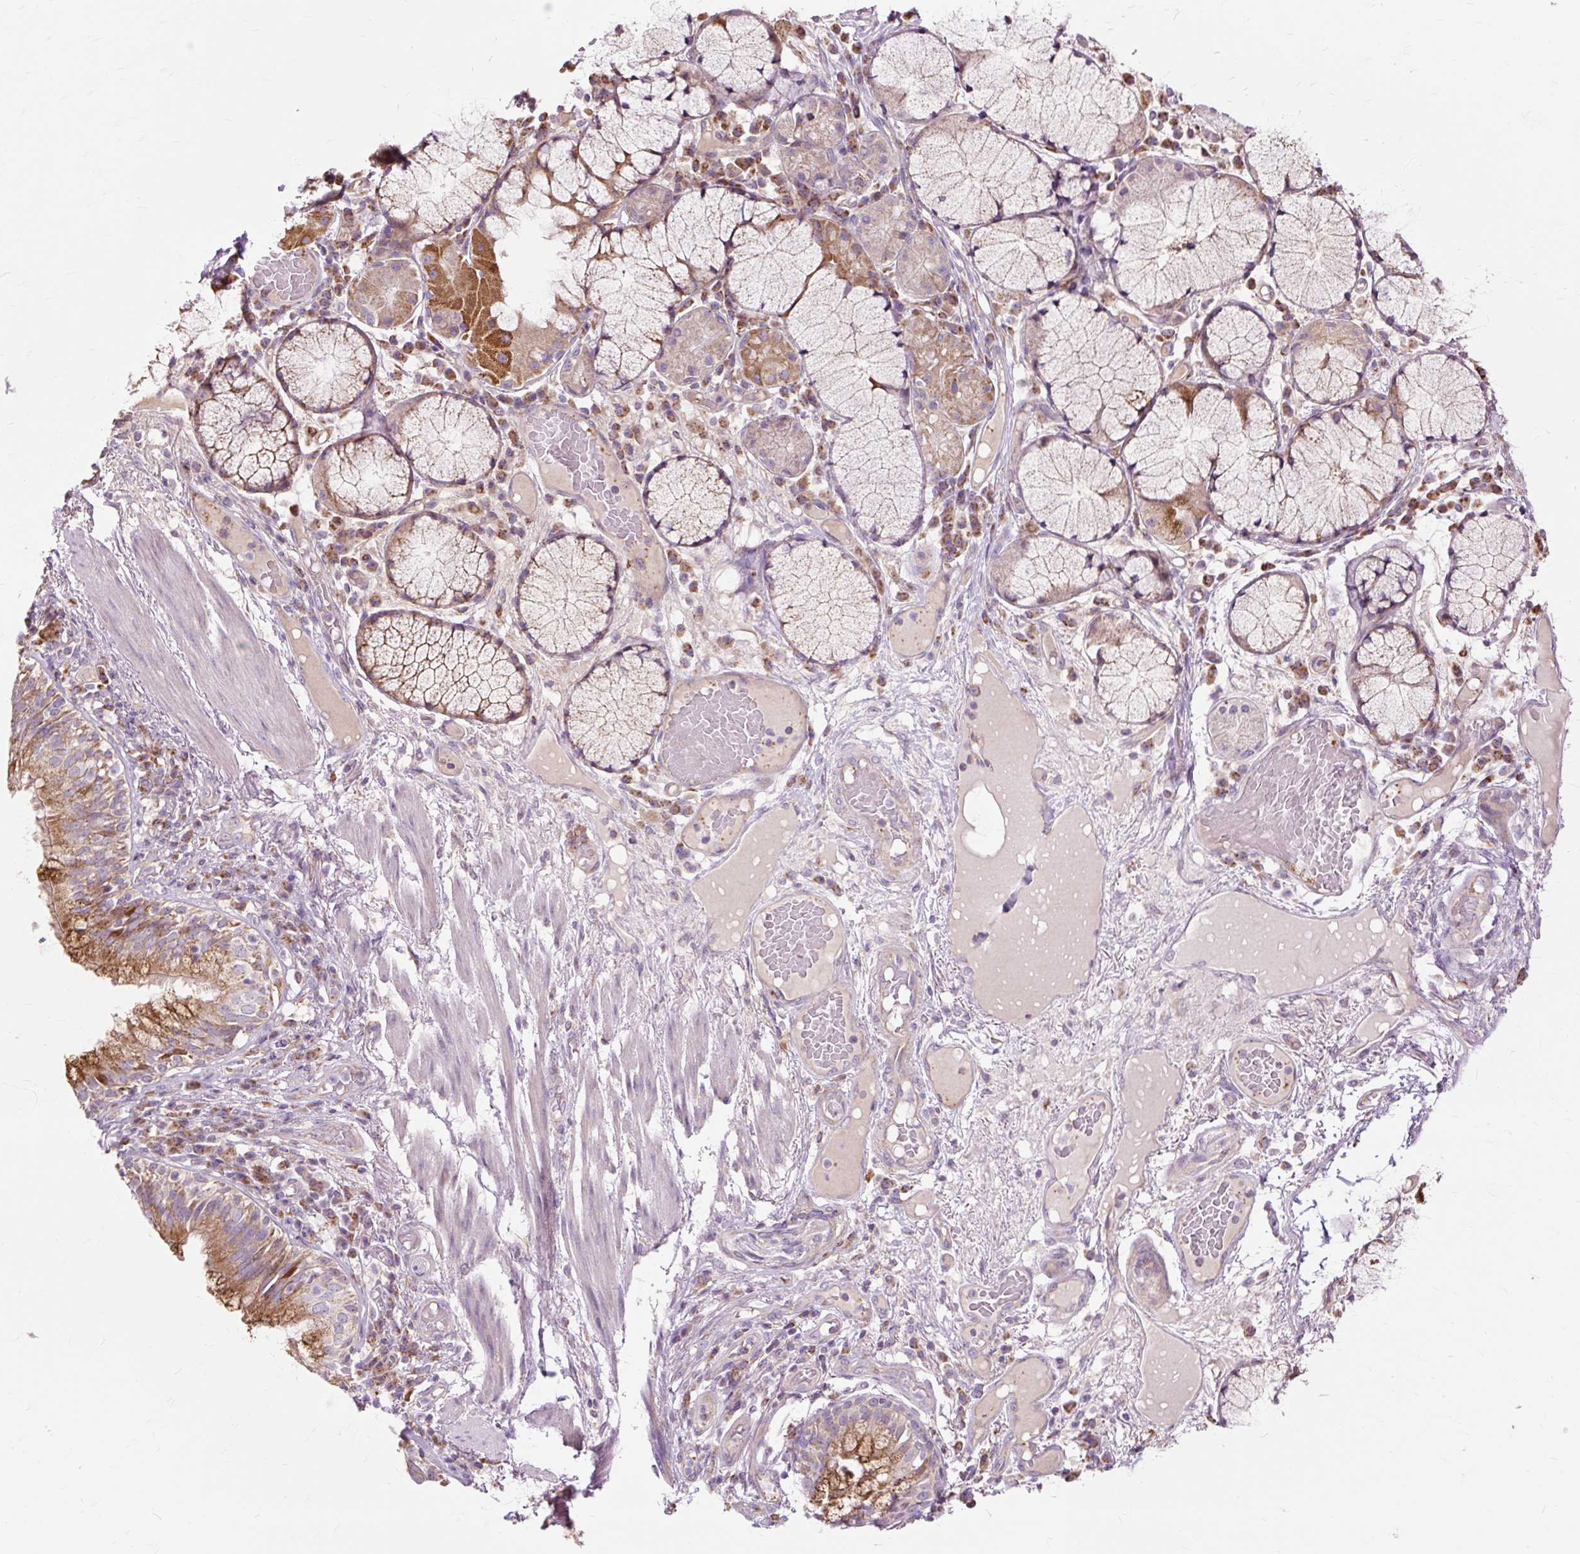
{"staining": {"intensity": "negative", "quantity": "none", "location": "none"}, "tissue": "adipose tissue", "cell_type": "Adipocytes", "image_type": "normal", "snomed": [{"axis": "morphology", "description": "Normal tissue, NOS"}, {"axis": "topography", "description": "Cartilage tissue"}, {"axis": "topography", "description": "Bronchus"}], "caption": "The photomicrograph reveals no significant positivity in adipocytes of adipose tissue. (Stains: DAB IHC with hematoxylin counter stain, Microscopy: brightfield microscopy at high magnification).", "gene": "PDZD2", "patient": {"sex": "male", "age": 56}}